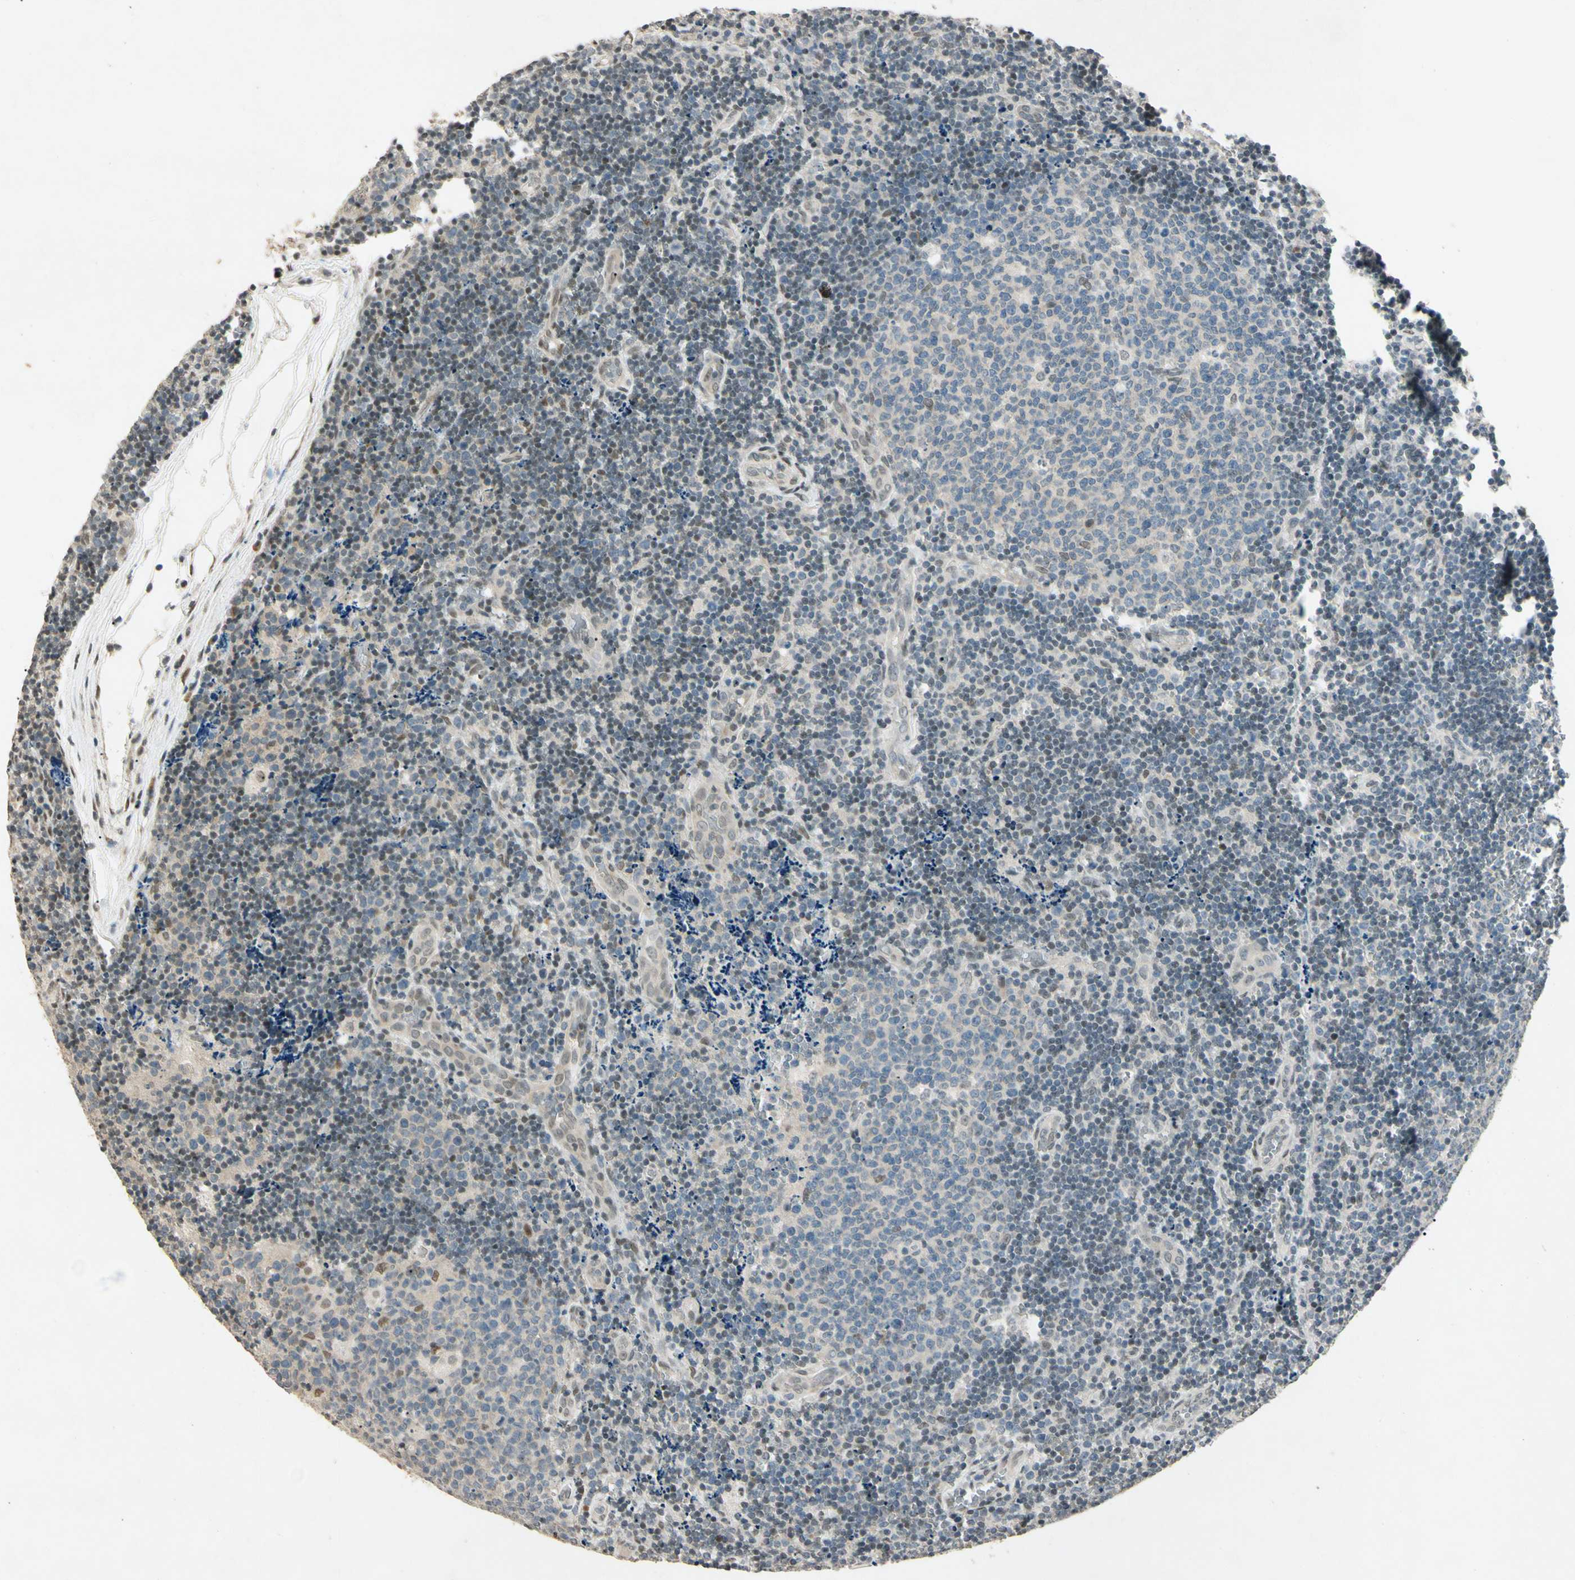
{"staining": {"intensity": "weak", "quantity": "<25%", "location": "nuclear"}, "tissue": "lymph node", "cell_type": "Germinal center cells", "image_type": "normal", "snomed": [{"axis": "morphology", "description": "Normal tissue, NOS"}, {"axis": "topography", "description": "Lymph node"}, {"axis": "topography", "description": "Salivary gland"}], "caption": "An image of lymph node stained for a protein exhibits no brown staining in germinal center cells.", "gene": "ZBTB4", "patient": {"sex": "male", "age": 8}}